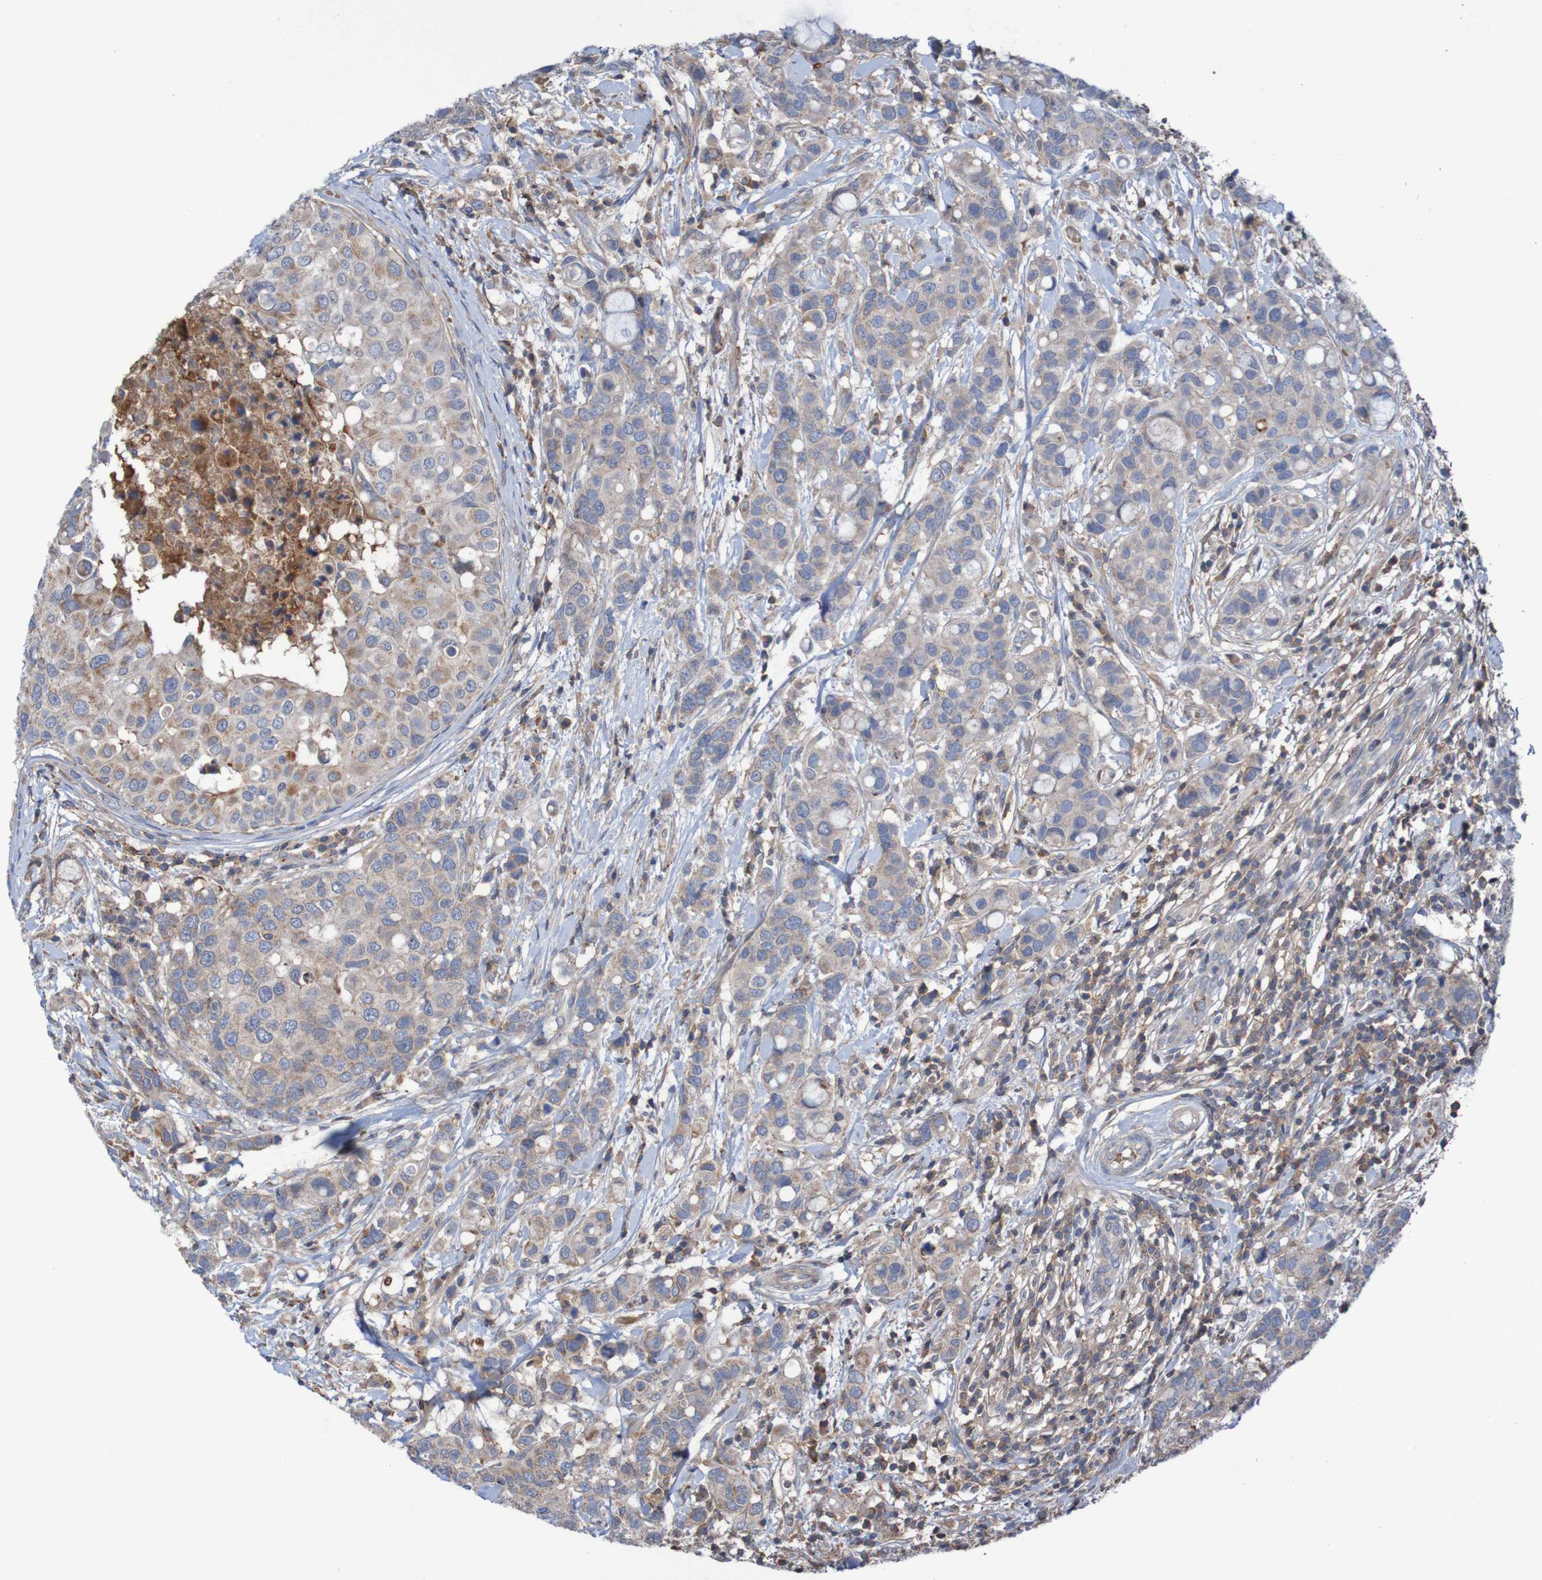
{"staining": {"intensity": "weak", "quantity": ">75%", "location": "cytoplasmic/membranous"}, "tissue": "breast cancer", "cell_type": "Tumor cells", "image_type": "cancer", "snomed": [{"axis": "morphology", "description": "Duct carcinoma"}, {"axis": "topography", "description": "Breast"}], "caption": "Intraductal carcinoma (breast) stained with a brown dye reveals weak cytoplasmic/membranous positive positivity in approximately >75% of tumor cells.", "gene": "PDGFB", "patient": {"sex": "female", "age": 27}}